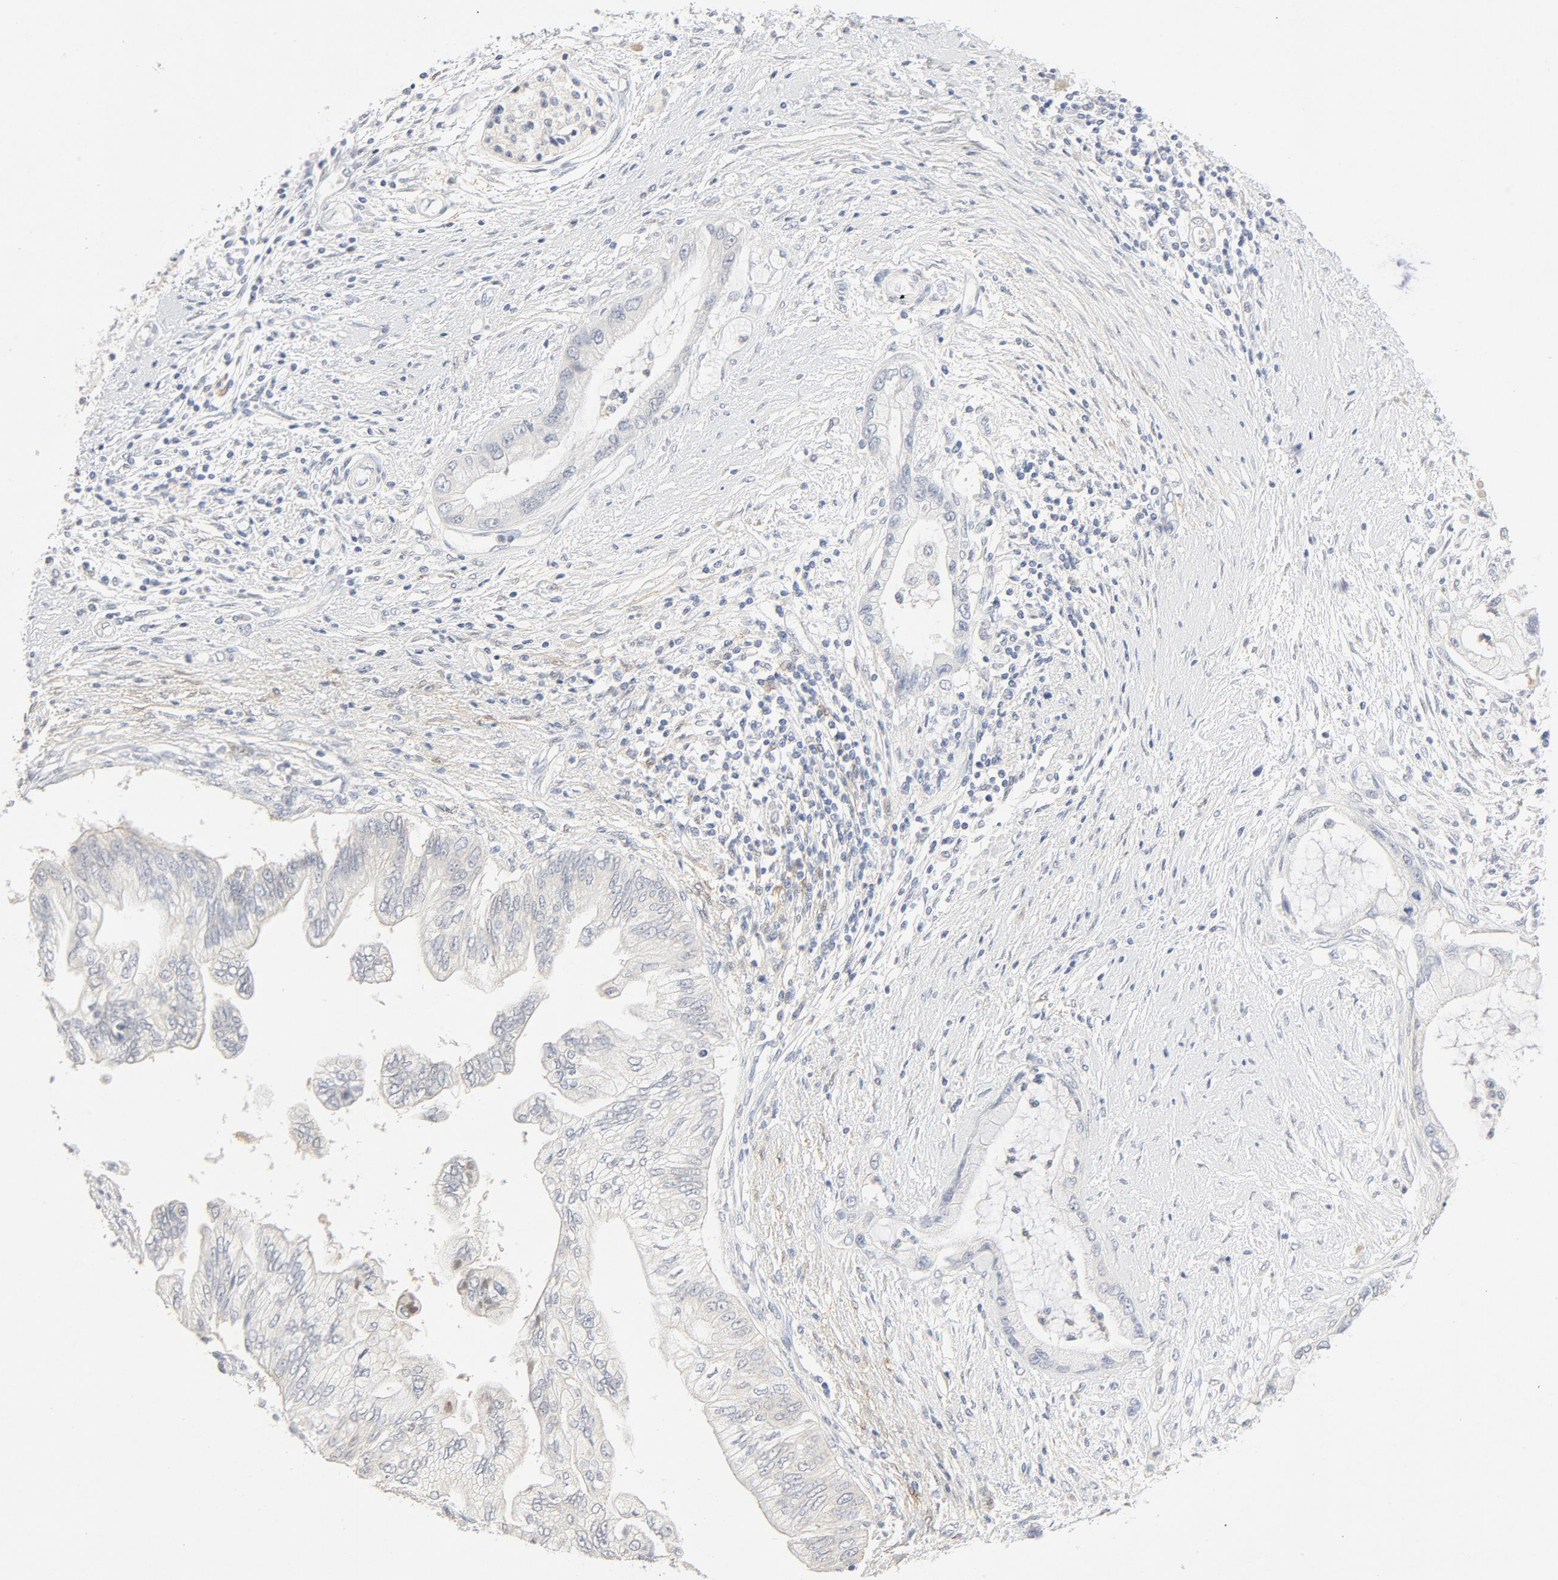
{"staining": {"intensity": "negative", "quantity": "none", "location": "none"}, "tissue": "pancreatic cancer", "cell_type": "Tumor cells", "image_type": "cancer", "snomed": [{"axis": "morphology", "description": "Adenocarcinoma, NOS"}, {"axis": "topography", "description": "Pancreas"}], "caption": "IHC histopathology image of human adenocarcinoma (pancreatic) stained for a protein (brown), which demonstrates no expression in tumor cells.", "gene": "PGM1", "patient": {"sex": "female", "age": 59}}